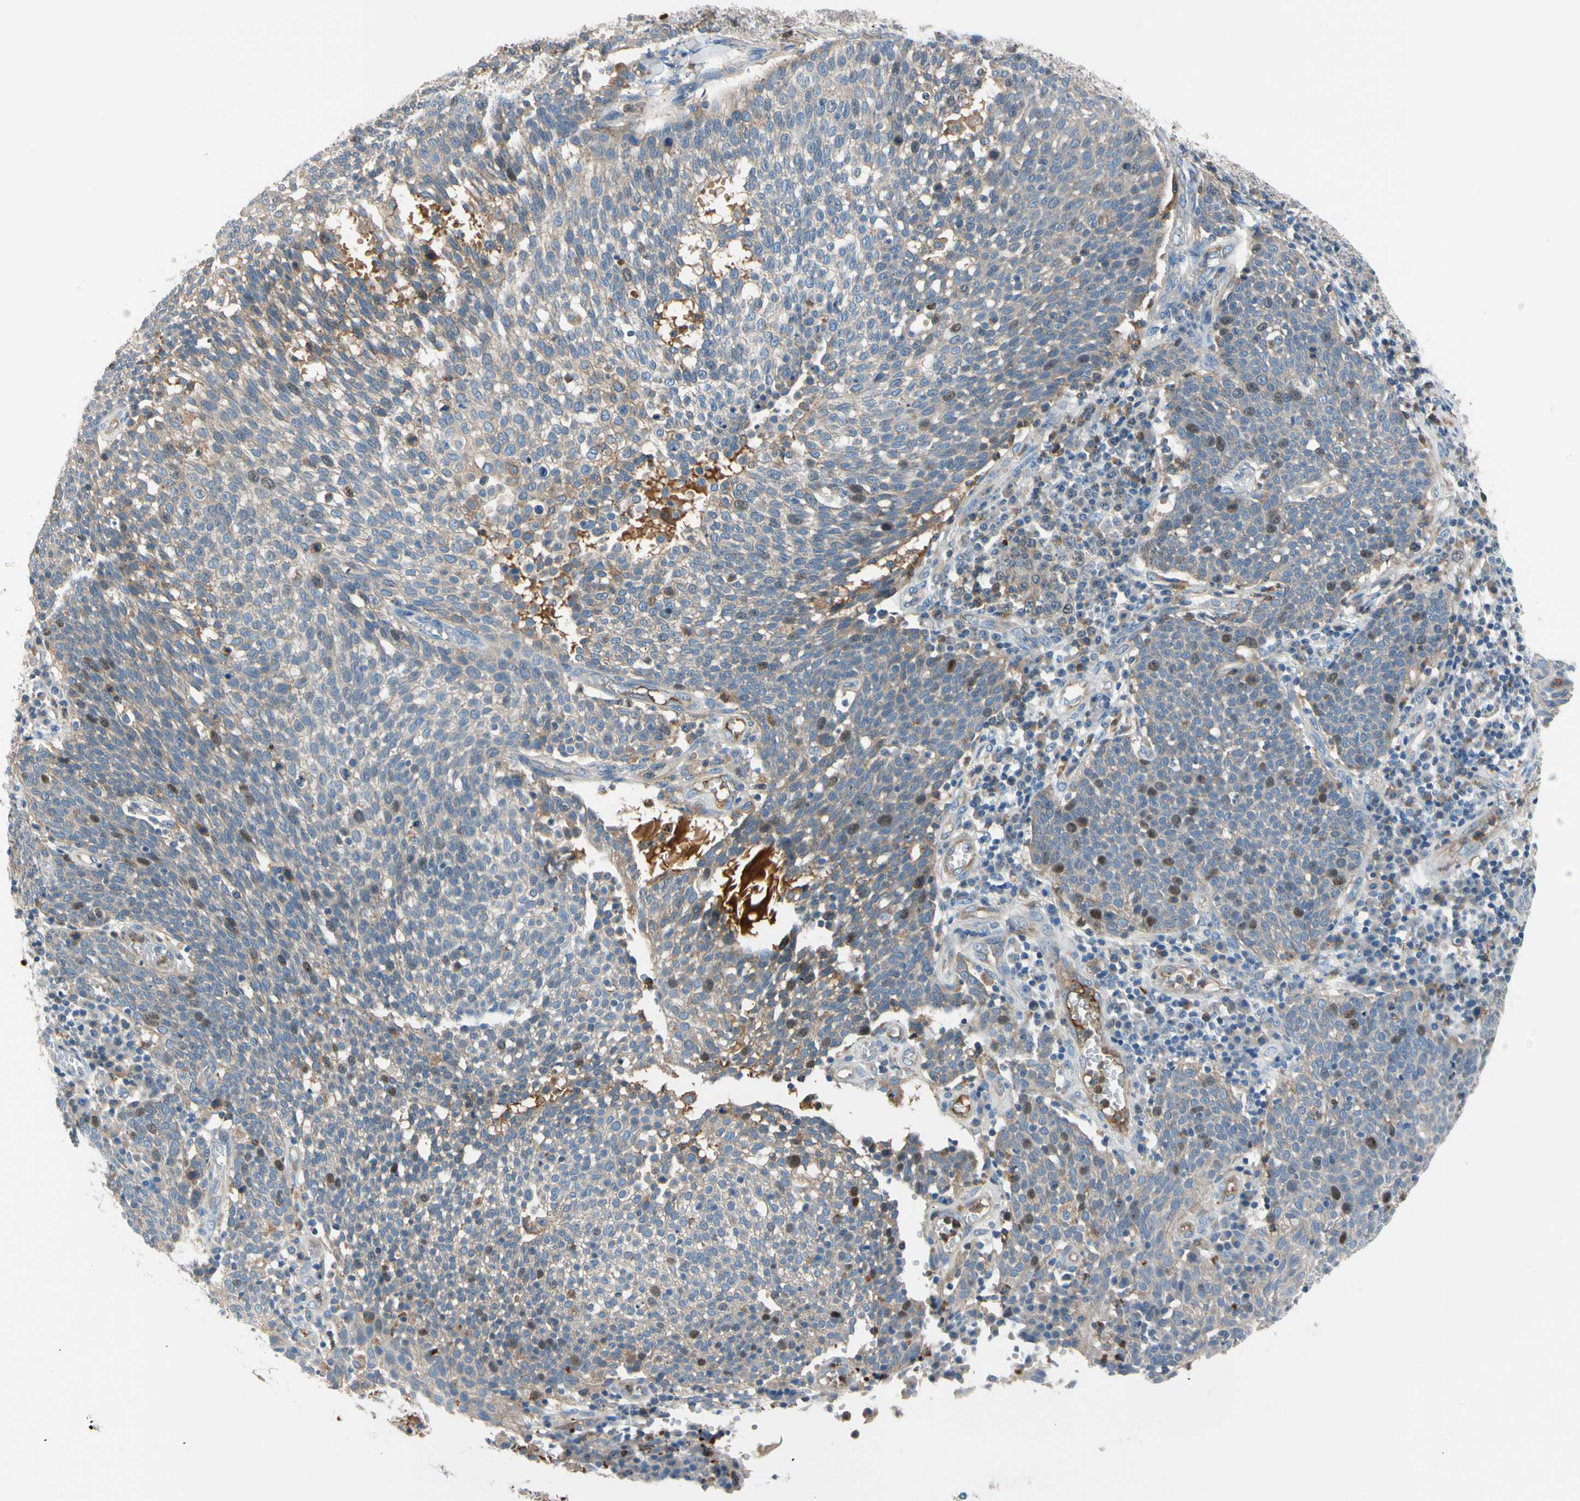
{"staining": {"intensity": "weak", "quantity": "<25%", "location": "nuclear"}, "tissue": "cervical cancer", "cell_type": "Tumor cells", "image_type": "cancer", "snomed": [{"axis": "morphology", "description": "Squamous cell carcinoma, NOS"}, {"axis": "topography", "description": "Cervix"}], "caption": "Immunohistochemistry (IHC) histopathology image of neoplastic tissue: human cervical squamous cell carcinoma stained with DAB (3,3'-diaminobenzidine) reveals no significant protein expression in tumor cells.", "gene": "HJURP", "patient": {"sex": "female", "age": 34}}